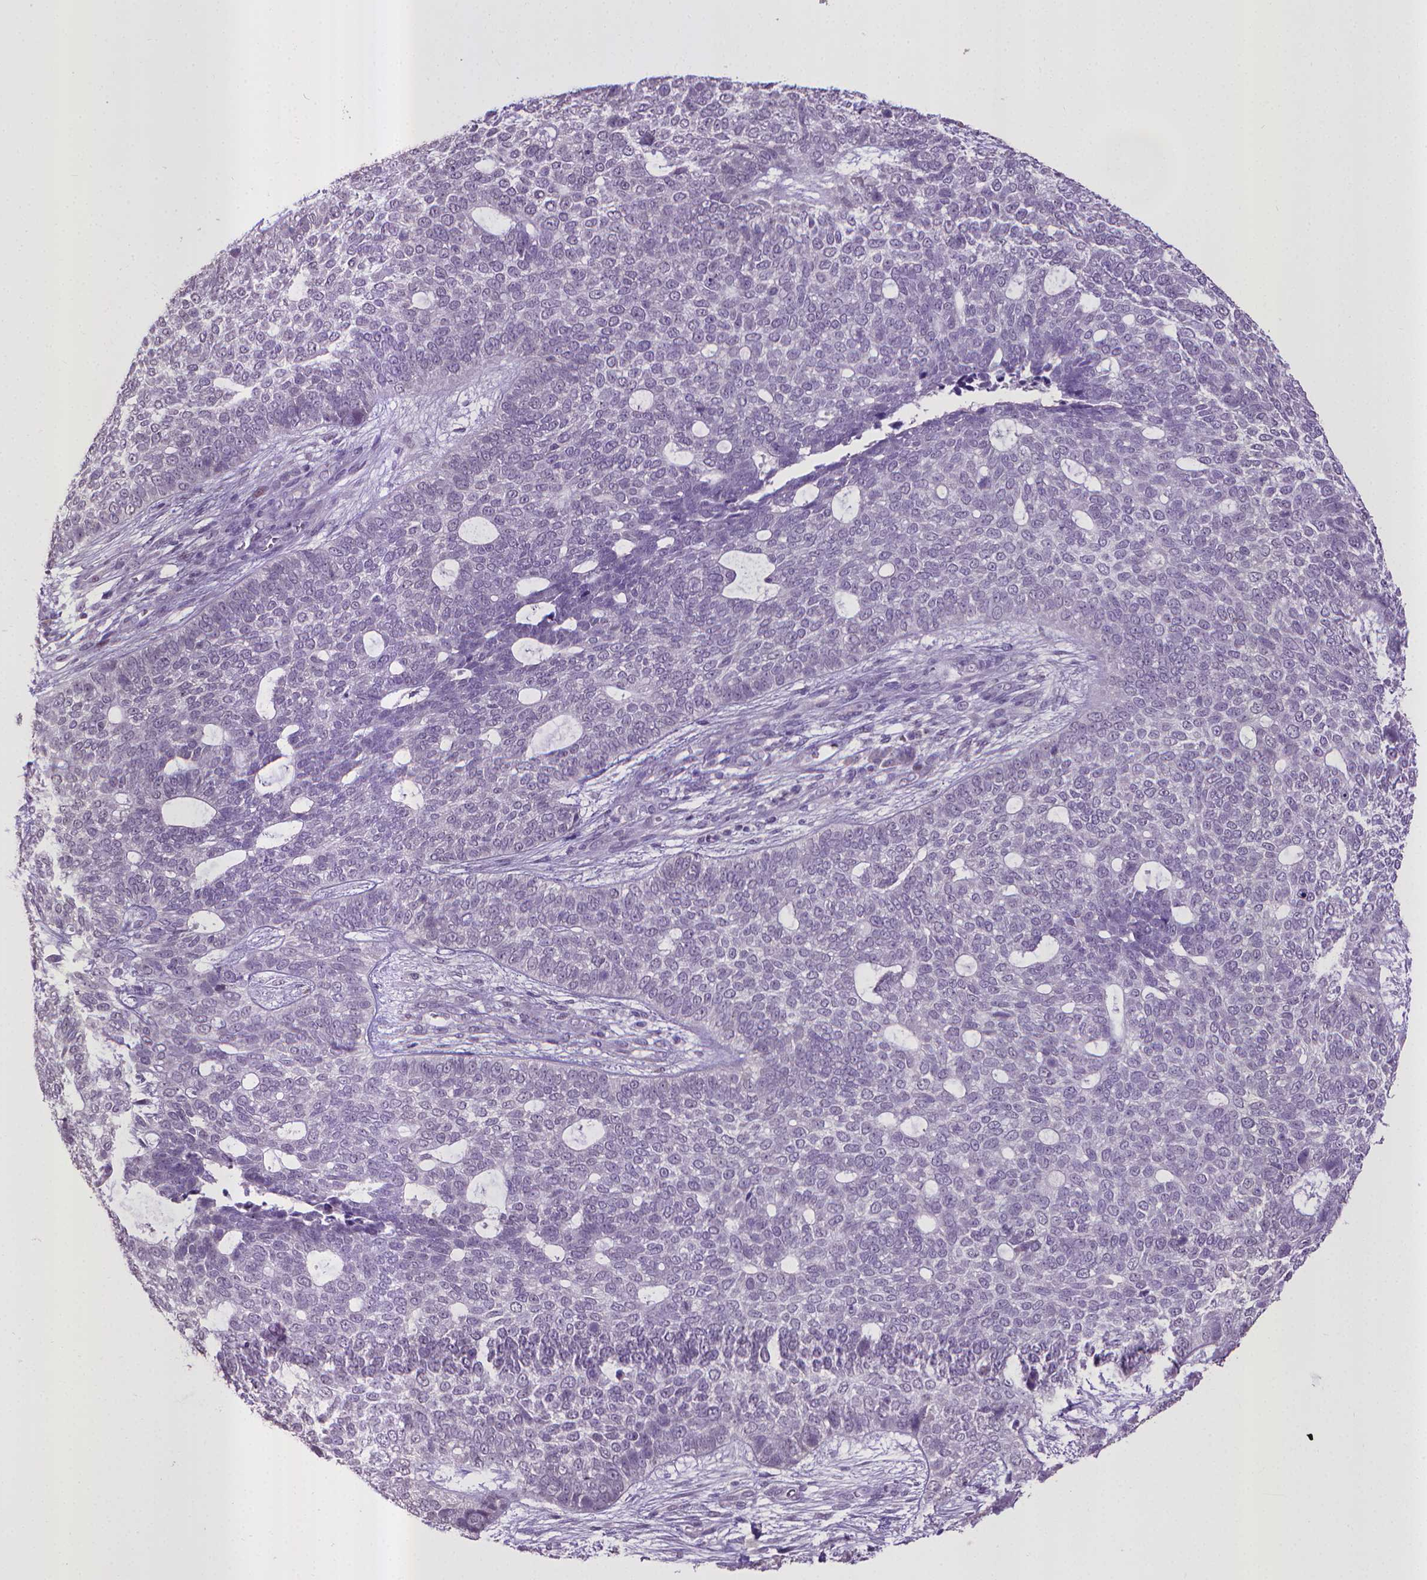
{"staining": {"intensity": "negative", "quantity": "none", "location": "none"}, "tissue": "skin cancer", "cell_type": "Tumor cells", "image_type": "cancer", "snomed": [{"axis": "morphology", "description": "Basal cell carcinoma"}, {"axis": "topography", "description": "Skin"}], "caption": "This micrograph is of skin cancer stained with IHC to label a protein in brown with the nuclei are counter-stained blue. There is no staining in tumor cells.", "gene": "KMO", "patient": {"sex": "female", "age": 69}}